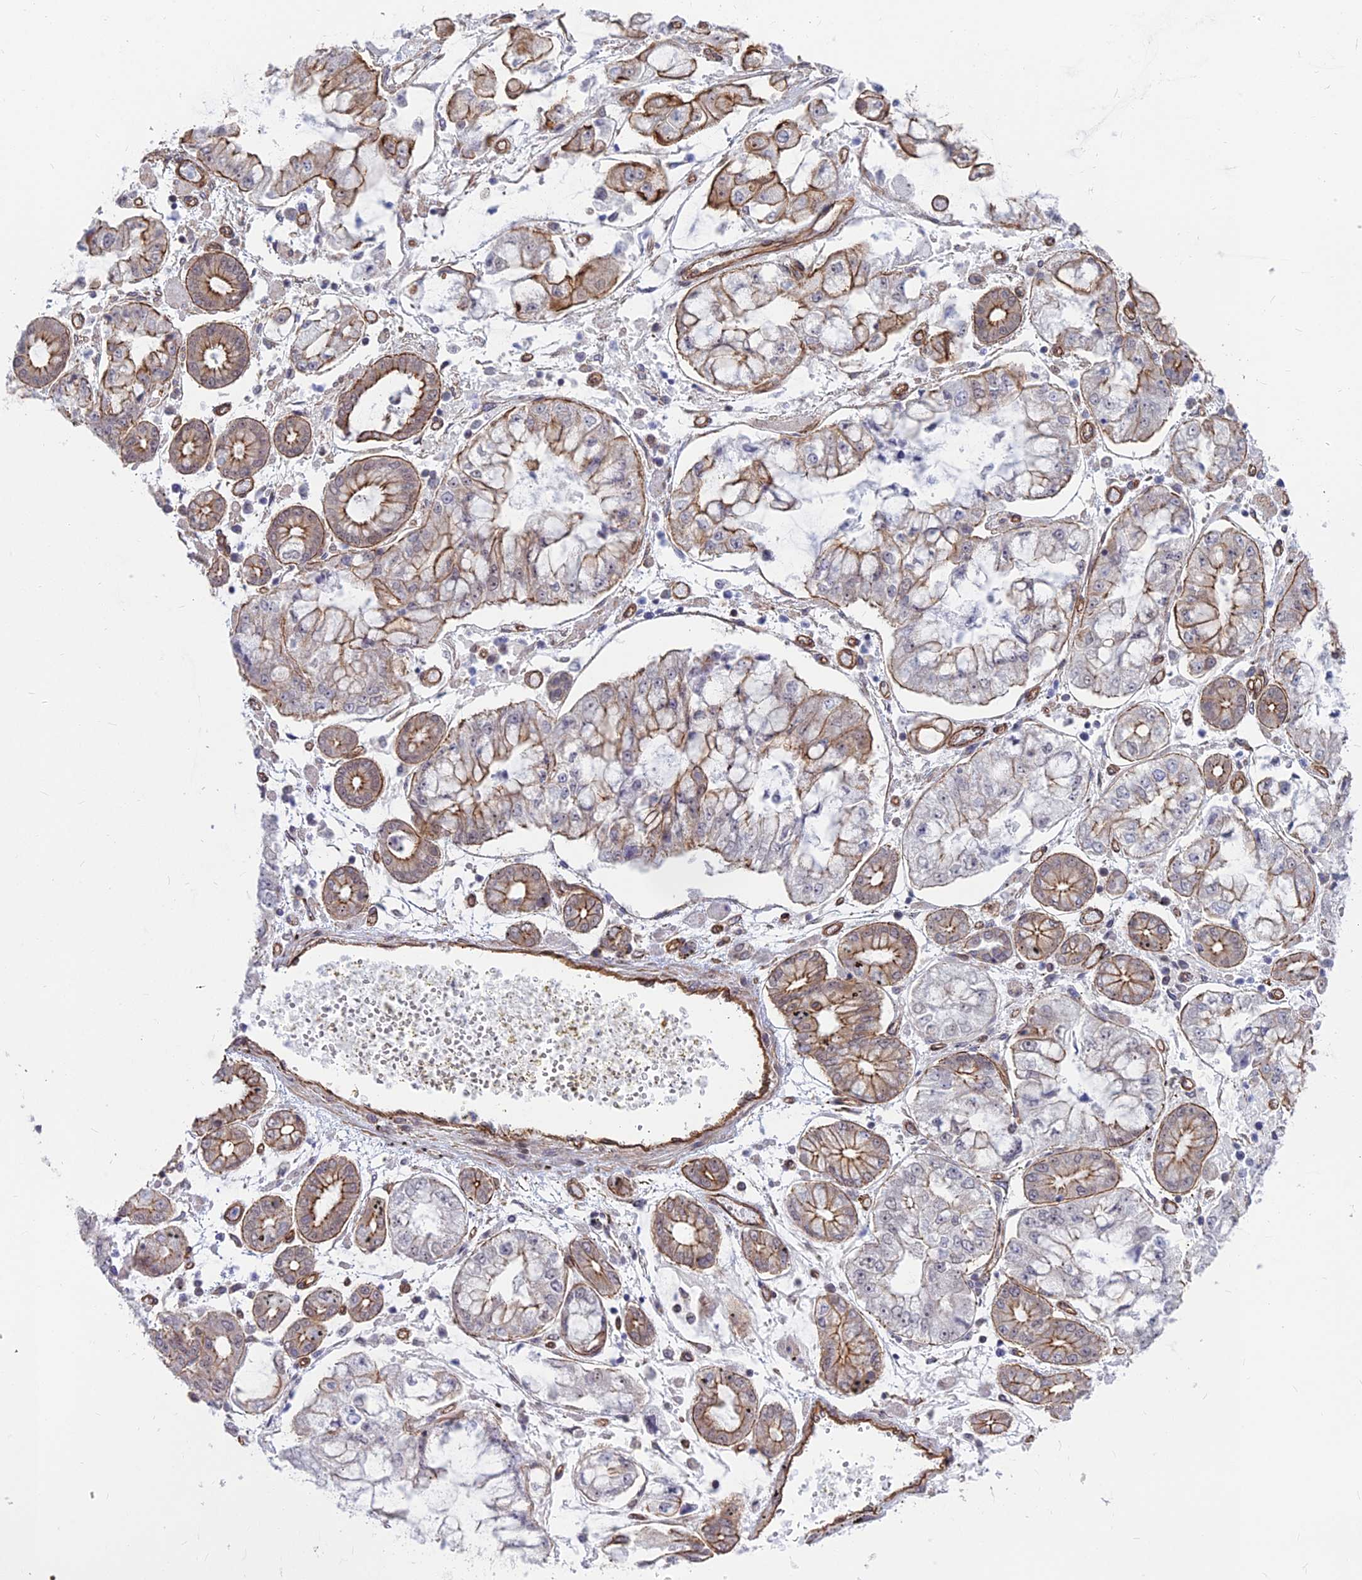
{"staining": {"intensity": "moderate", "quantity": "<25%", "location": "cytoplasmic/membranous"}, "tissue": "stomach cancer", "cell_type": "Tumor cells", "image_type": "cancer", "snomed": [{"axis": "morphology", "description": "Adenocarcinoma, NOS"}, {"axis": "topography", "description": "Stomach"}], "caption": "The image demonstrates immunohistochemical staining of adenocarcinoma (stomach). There is moderate cytoplasmic/membranous expression is appreciated in approximately <25% of tumor cells. Nuclei are stained in blue.", "gene": "YJU2", "patient": {"sex": "male", "age": 76}}